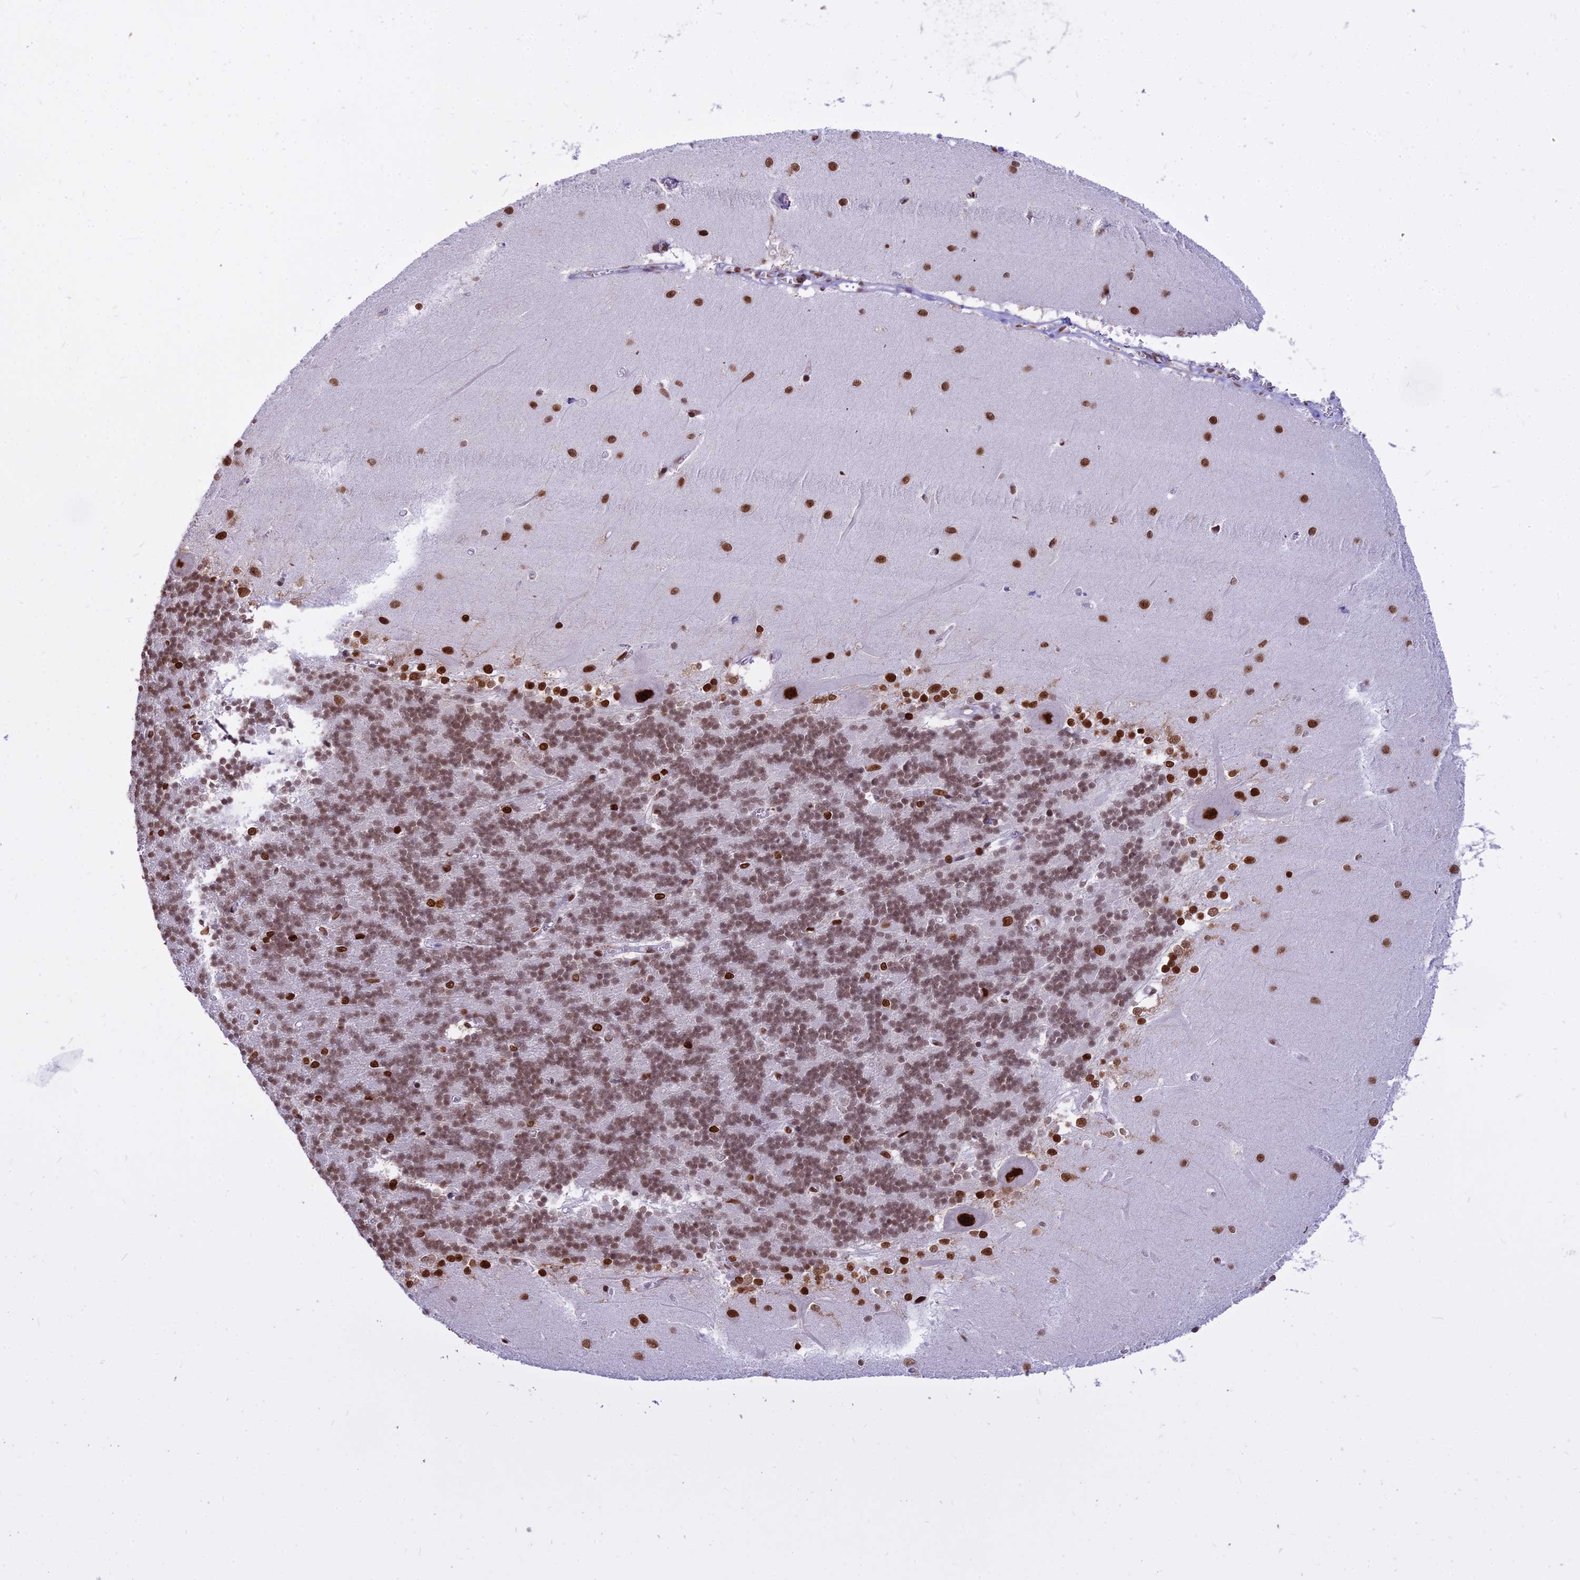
{"staining": {"intensity": "moderate", "quantity": ">75%", "location": "nuclear"}, "tissue": "cerebellum", "cell_type": "Cells in granular layer", "image_type": "normal", "snomed": [{"axis": "morphology", "description": "Normal tissue, NOS"}, {"axis": "topography", "description": "Cerebellum"}], "caption": "Immunohistochemical staining of normal human cerebellum displays >75% levels of moderate nuclear protein positivity in approximately >75% of cells in granular layer.", "gene": "PARP1", "patient": {"sex": "male", "age": 37}}